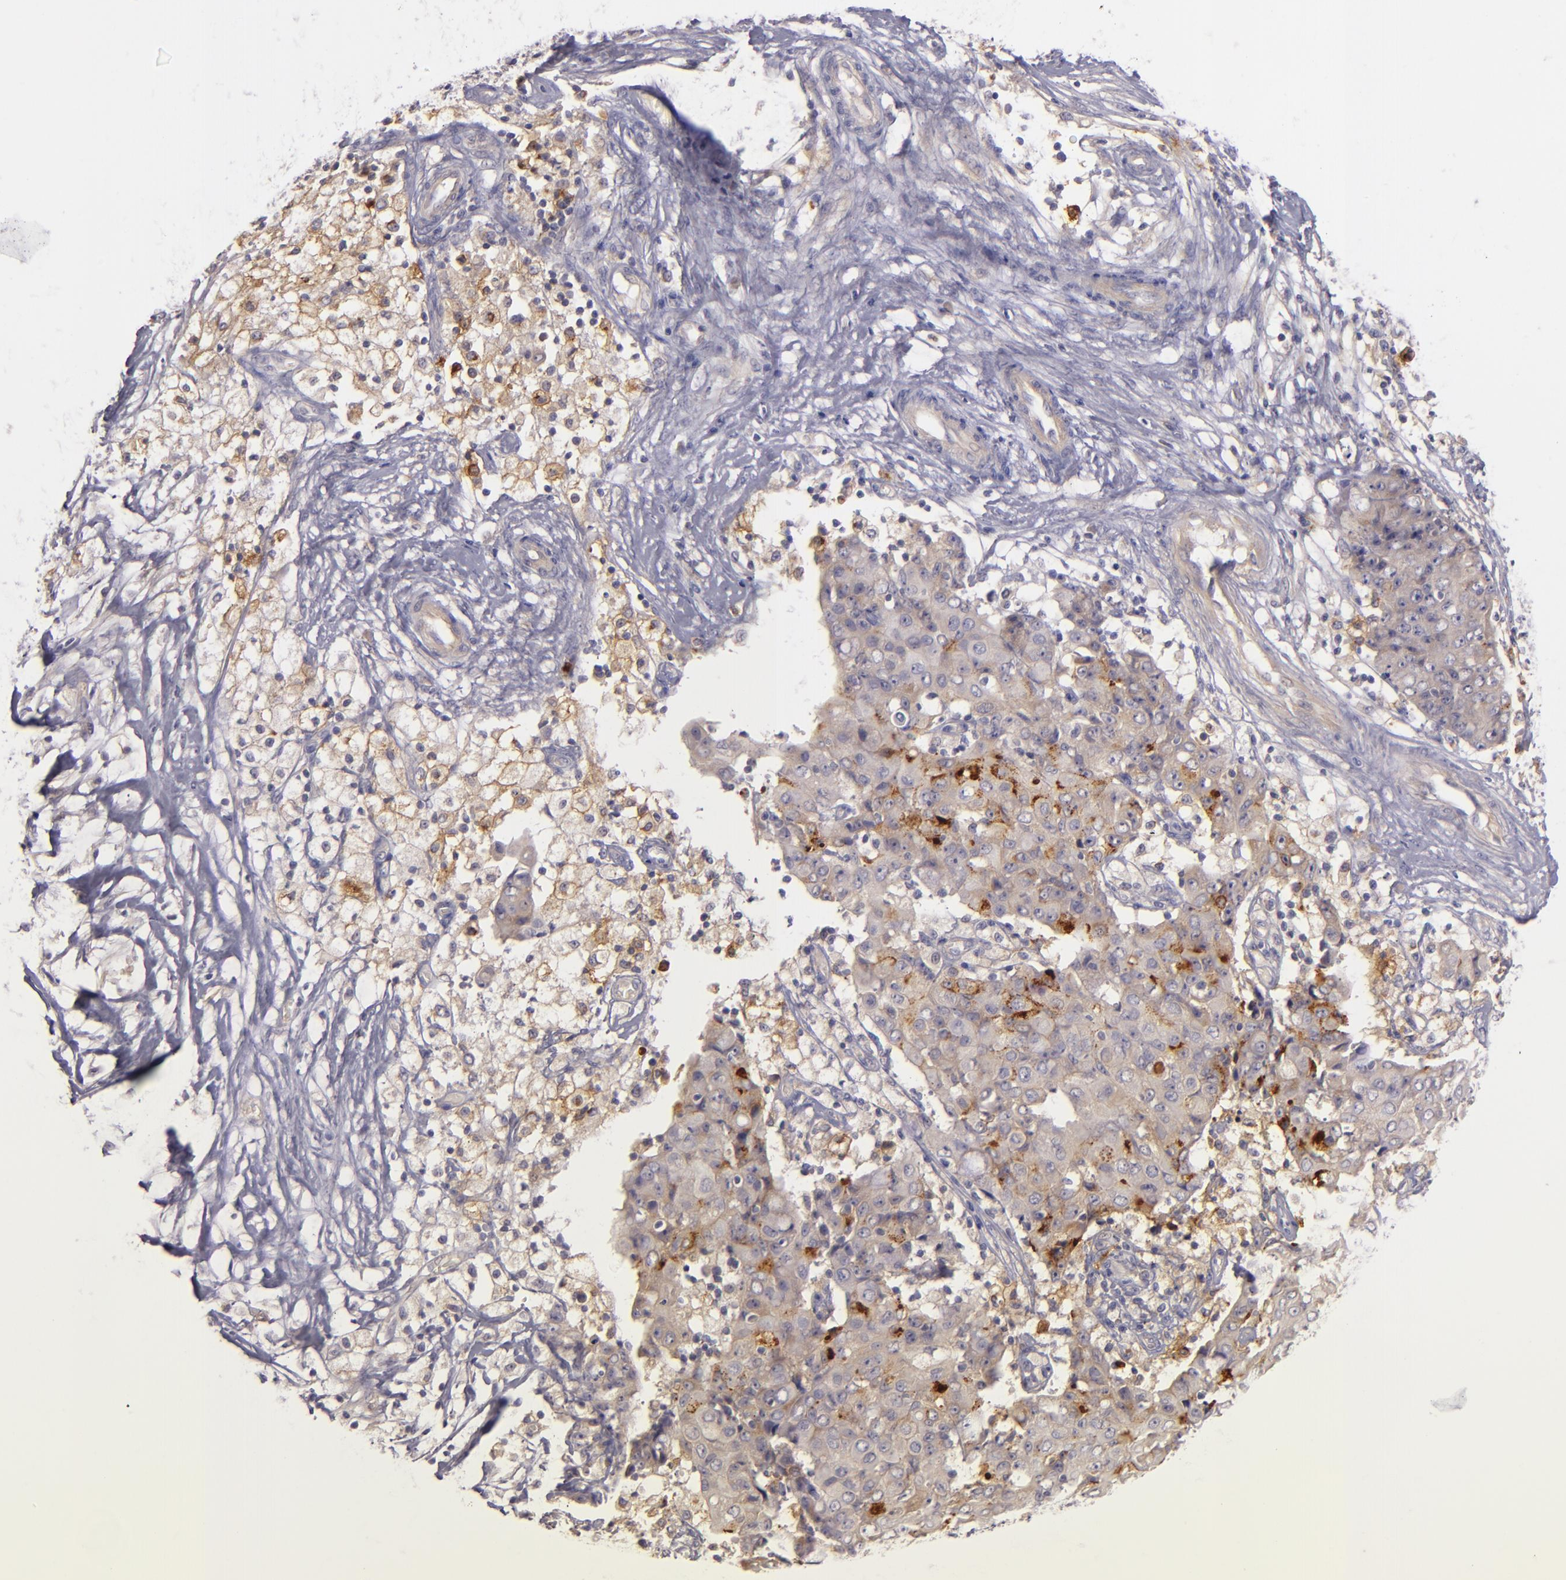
{"staining": {"intensity": "moderate", "quantity": "<25%", "location": "cytoplasmic/membranous"}, "tissue": "ovarian cancer", "cell_type": "Tumor cells", "image_type": "cancer", "snomed": [{"axis": "morphology", "description": "Carcinoma, endometroid"}, {"axis": "topography", "description": "Ovary"}], "caption": "Immunohistochemical staining of human ovarian cancer (endometroid carcinoma) reveals moderate cytoplasmic/membranous protein positivity in approximately <25% of tumor cells.", "gene": "CD83", "patient": {"sex": "female", "age": 42}}